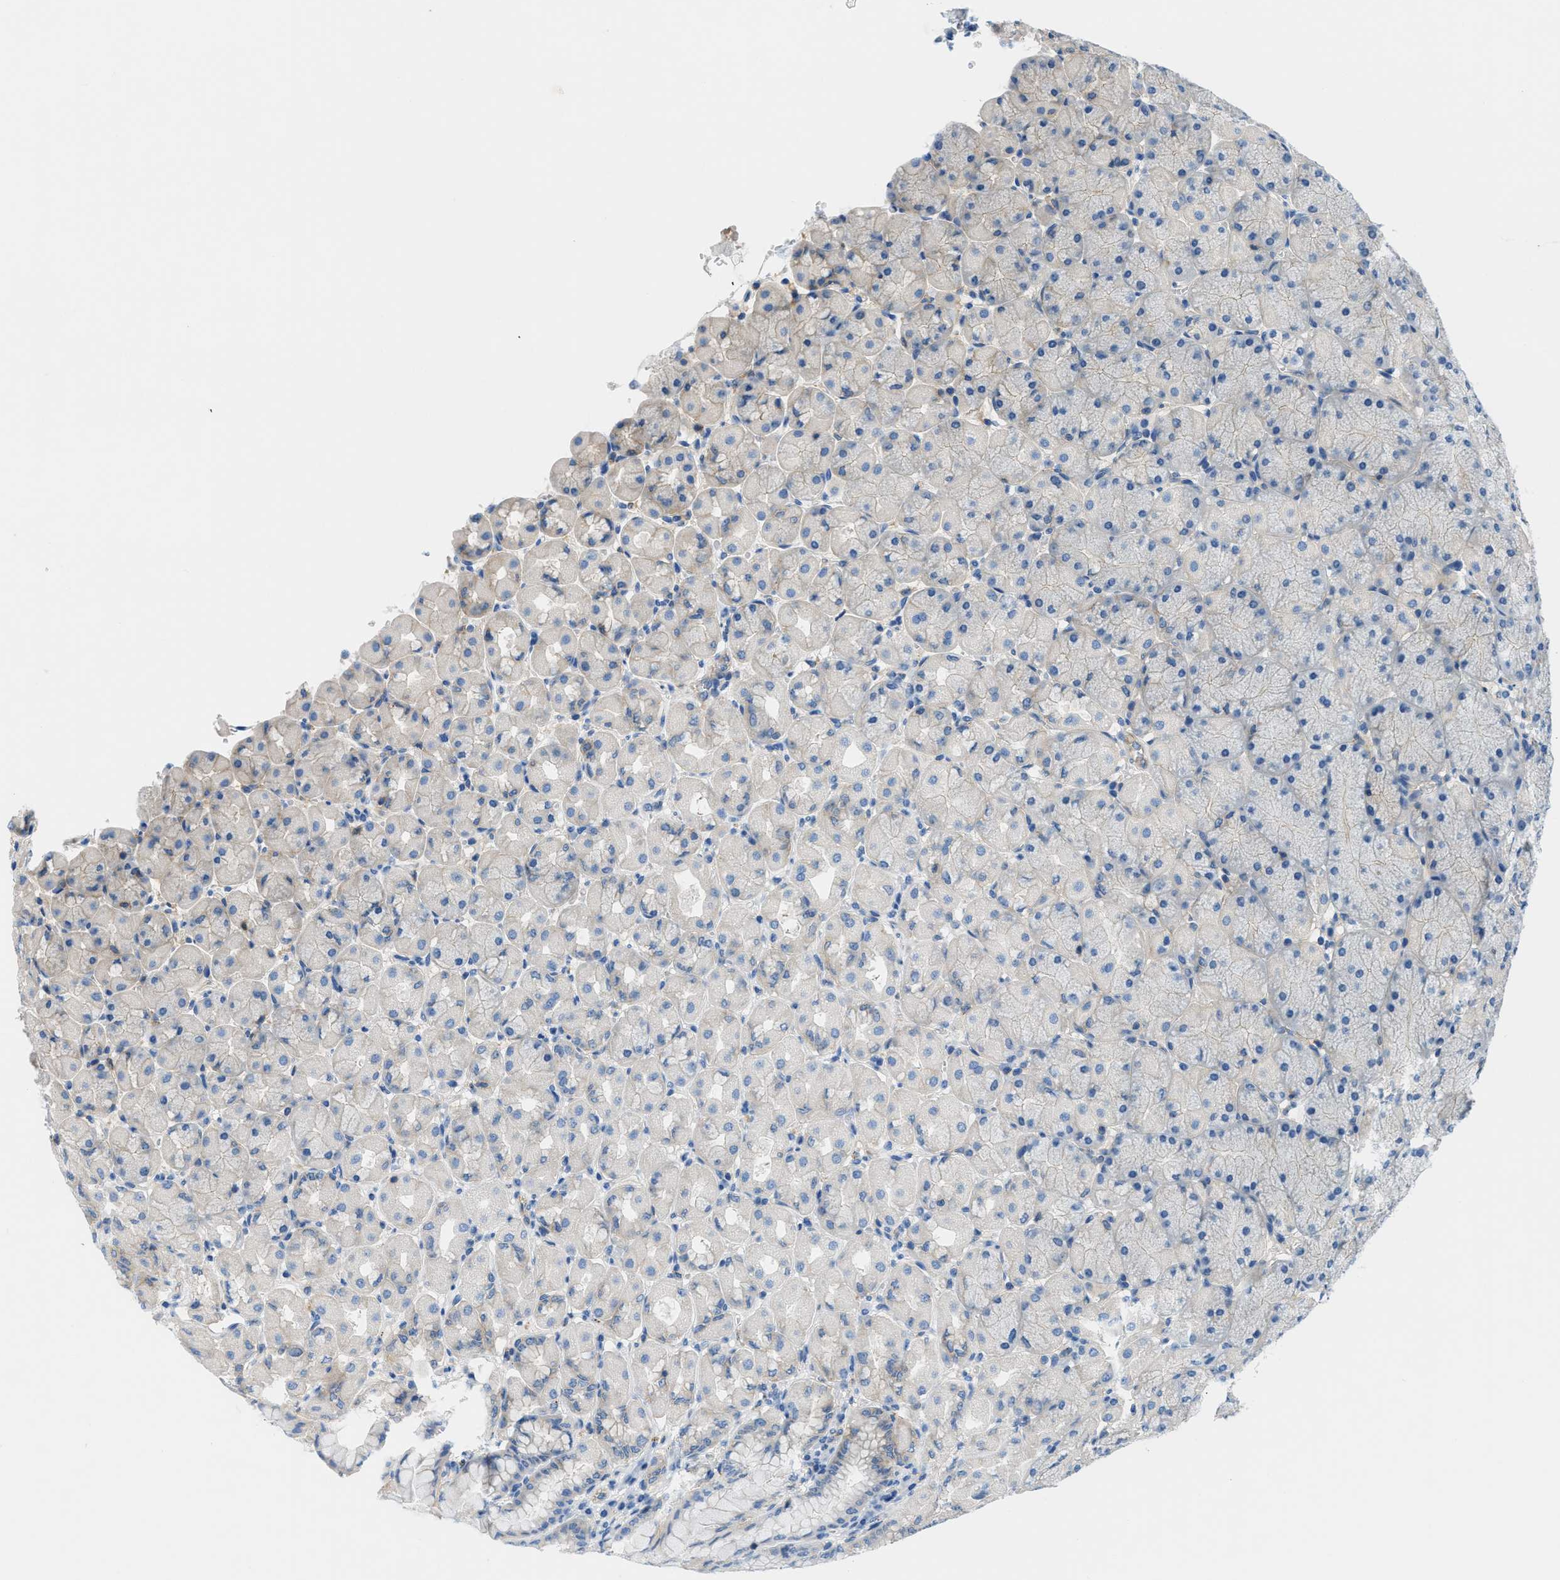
{"staining": {"intensity": "negative", "quantity": "none", "location": "none"}, "tissue": "stomach", "cell_type": "Glandular cells", "image_type": "normal", "snomed": [{"axis": "morphology", "description": "Normal tissue, NOS"}, {"axis": "topography", "description": "Stomach, upper"}], "caption": "This is an immunohistochemistry micrograph of normal human stomach. There is no expression in glandular cells.", "gene": "ORAI1", "patient": {"sex": "female", "age": 56}}